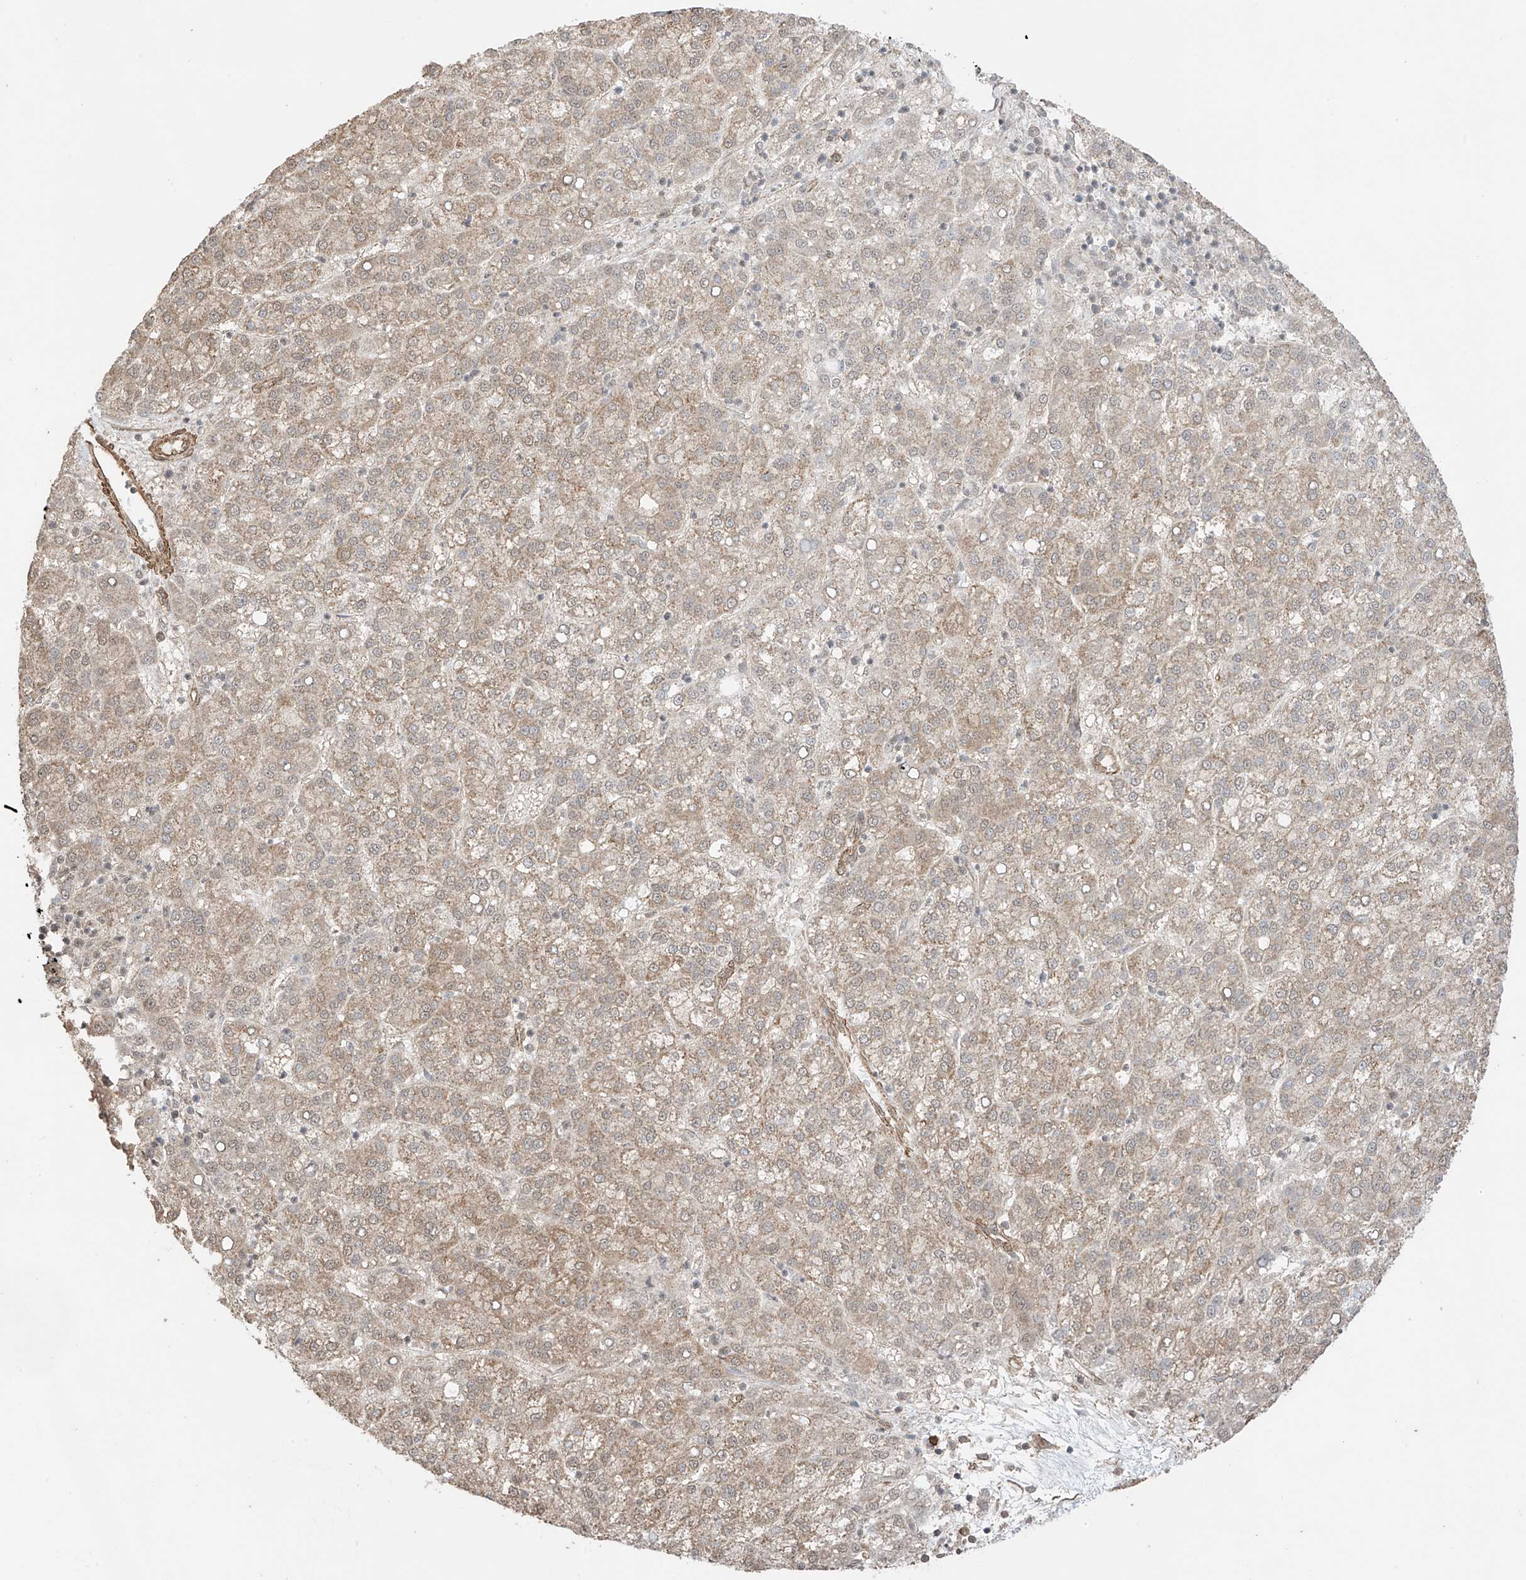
{"staining": {"intensity": "weak", "quantity": ">75%", "location": "cytoplasmic/membranous"}, "tissue": "liver cancer", "cell_type": "Tumor cells", "image_type": "cancer", "snomed": [{"axis": "morphology", "description": "Carcinoma, Hepatocellular, NOS"}, {"axis": "topography", "description": "Liver"}], "caption": "This histopathology image reveals liver cancer (hepatocellular carcinoma) stained with IHC to label a protein in brown. The cytoplasmic/membranous of tumor cells show weak positivity for the protein. Nuclei are counter-stained blue.", "gene": "TTLL5", "patient": {"sex": "female", "age": 58}}